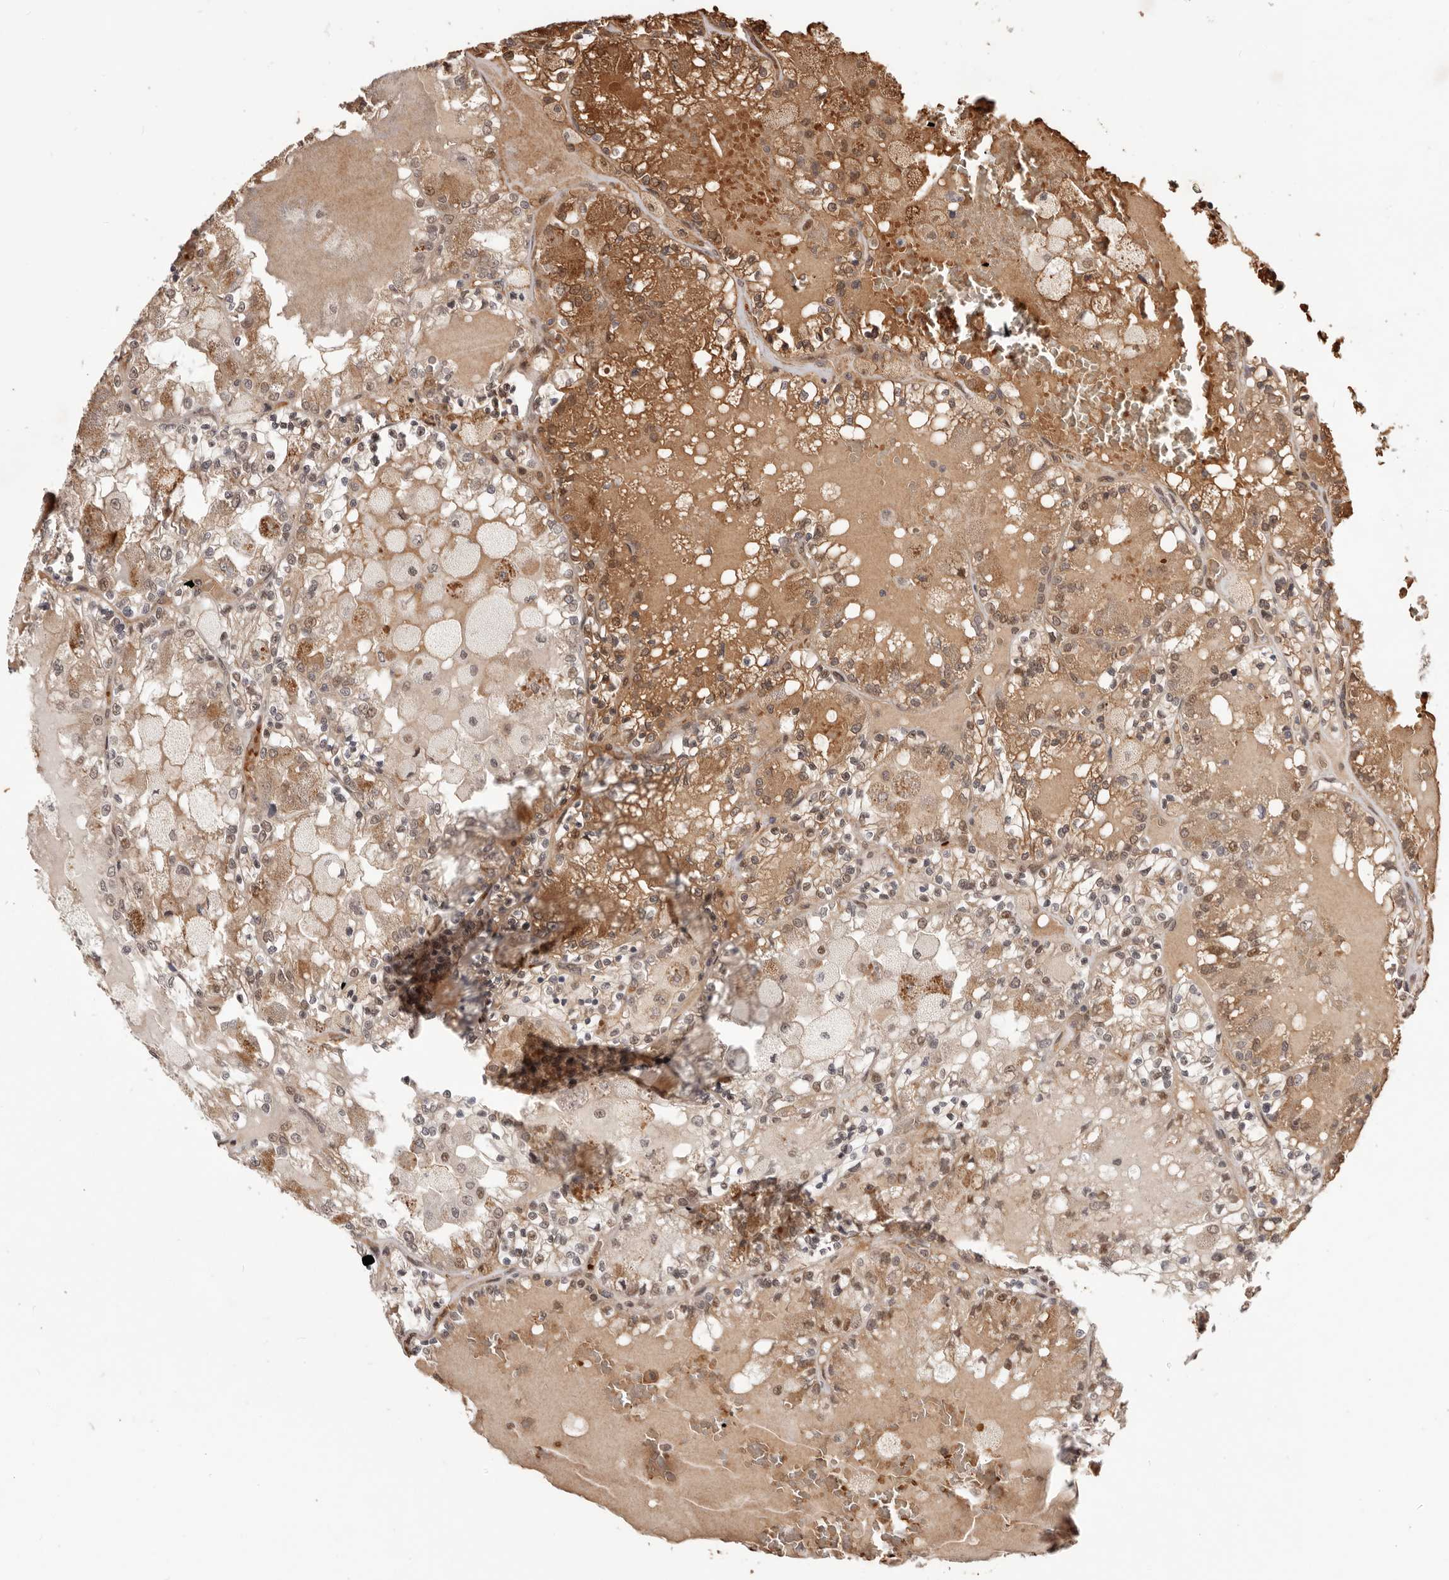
{"staining": {"intensity": "moderate", "quantity": ">75%", "location": "cytoplasmic/membranous,nuclear"}, "tissue": "renal cancer", "cell_type": "Tumor cells", "image_type": "cancer", "snomed": [{"axis": "morphology", "description": "Adenocarcinoma, NOS"}, {"axis": "topography", "description": "Kidney"}], "caption": "A brown stain highlights moderate cytoplasmic/membranous and nuclear positivity of a protein in renal adenocarcinoma tumor cells.", "gene": "NCOA3", "patient": {"sex": "female", "age": 56}}